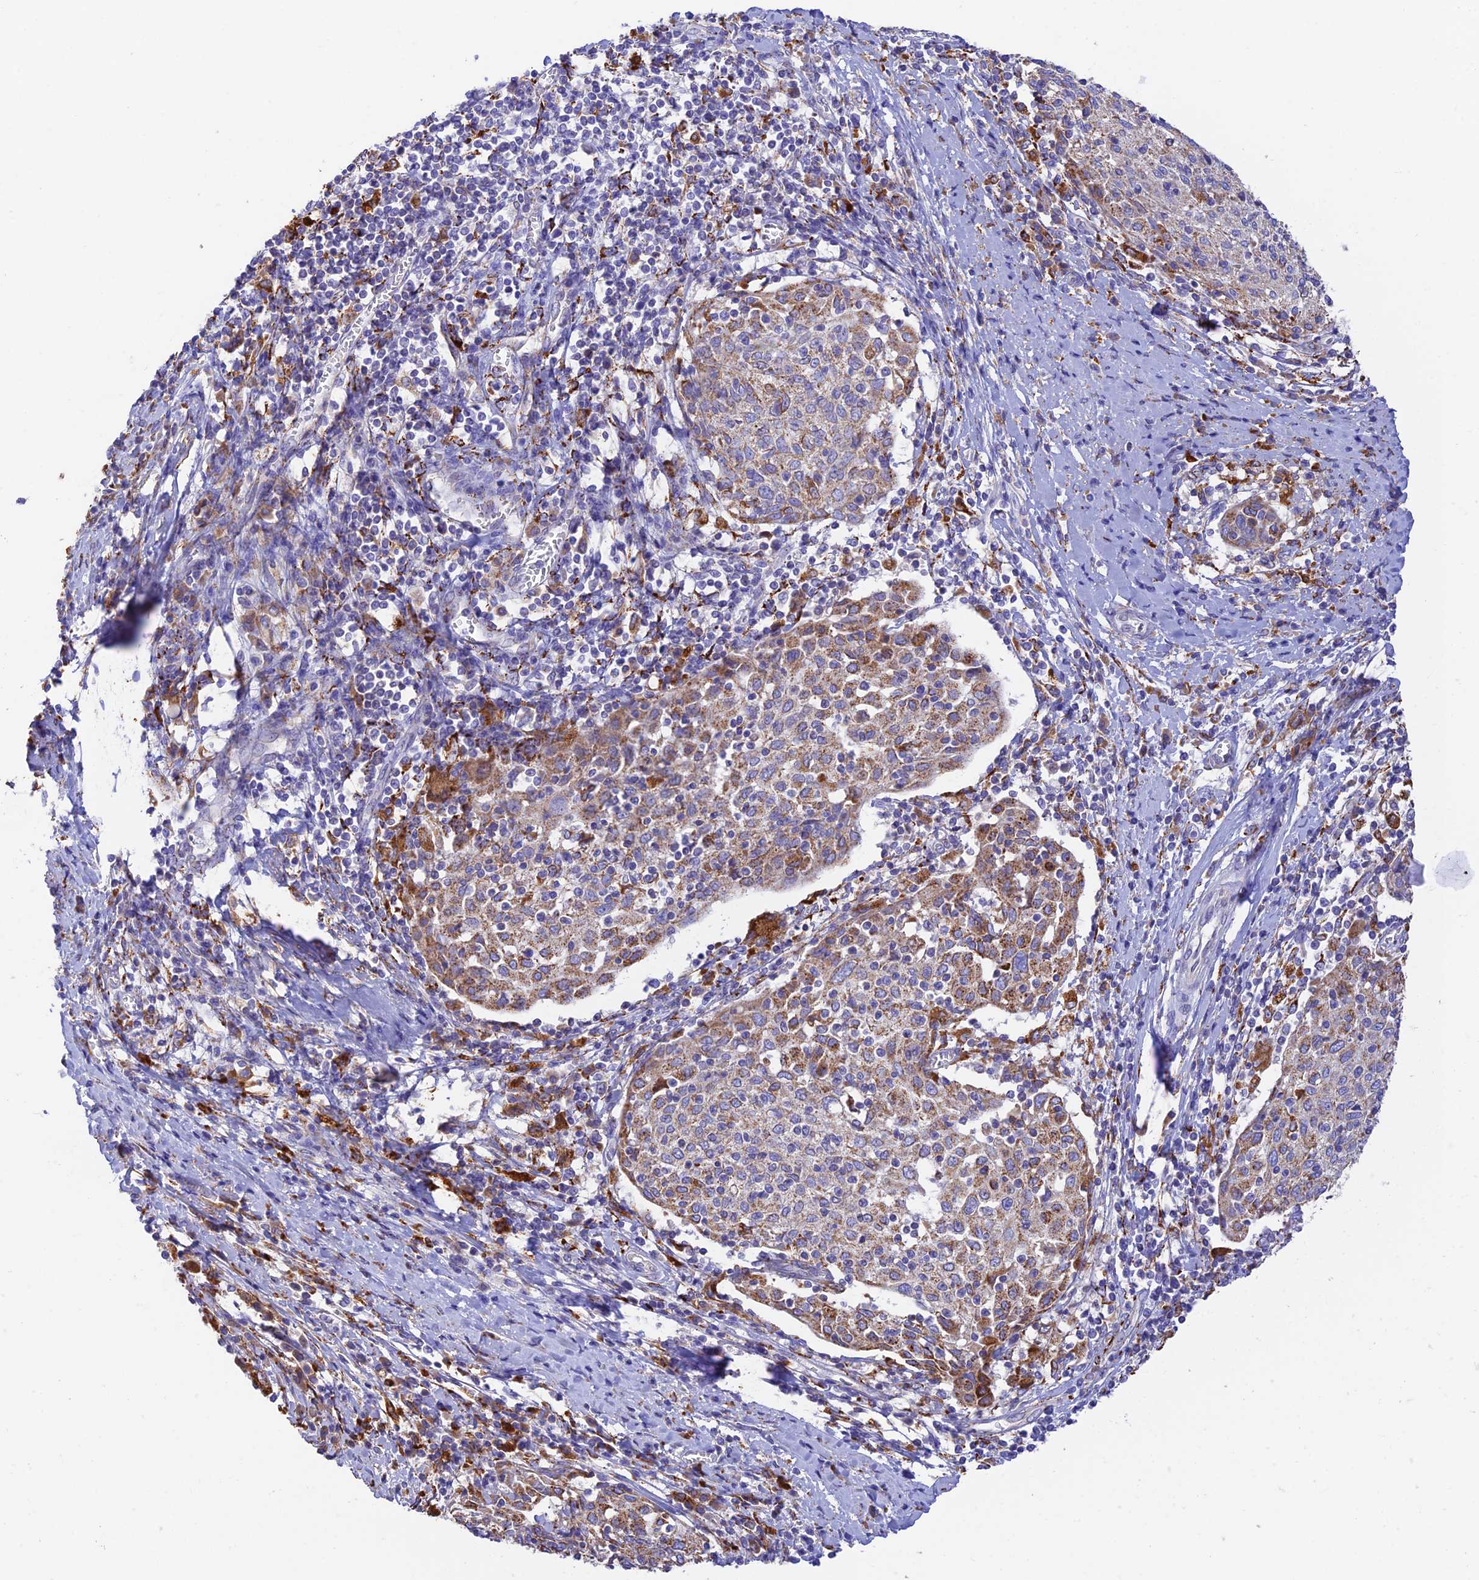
{"staining": {"intensity": "moderate", "quantity": "25%-75%", "location": "cytoplasmic/membranous"}, "tissue": "cervical cancer", "cell_type": "Tumor cells", "image_type": "cancer", "snomed": [{"axis": "morphology", "description": "Squamous cell carcinoma, NOS"}, {"axis": "topography", "description": "Cervix"}], "caption": "The micrograph exhibits a brown stain indicating the presence of a protein in the cytoplasmic/membranous of tumor cells in cervical squamous cell carcinoma.", "gene": "VKORC1", "patient": {"sex": "female", "age": 52}}